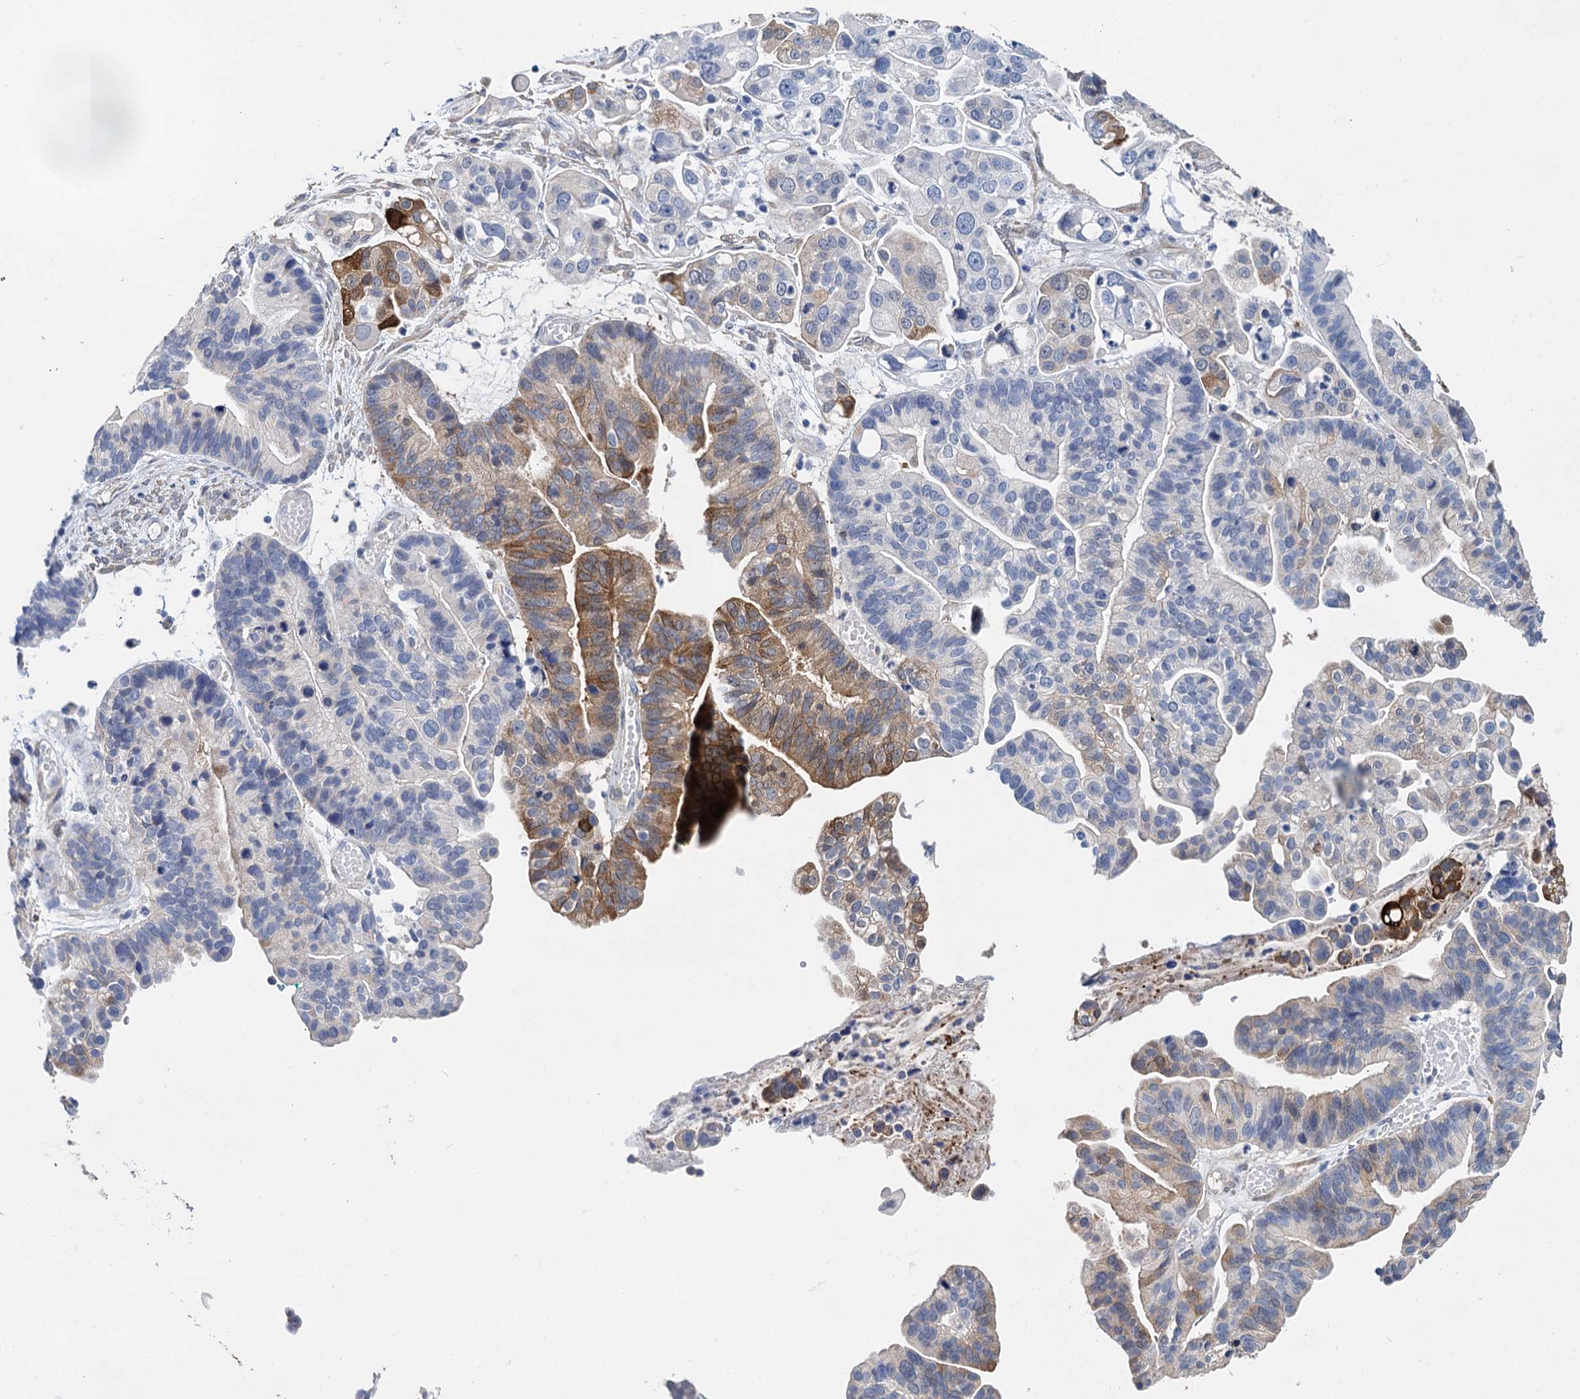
{"staining": {"intensity": "moderate", "quantity": "<25%", "location": "cytoplasmic/membranous"}, "tissue": "ovarian cancer", "cell_type": "Tumor cells", "image_type": "cancer", "snomed": [{"axis": "morphology", "description": "Cystadenocarcinoma, serous, NOS"}, {"axis": "topography", "description": "Ovary"}], "caption": "Protein staining reveals moderate cytoplasmic/membranous positivity in about <25% of tumor cells in ovarian serous cystadenocarcinoma.", "gene": "GSTM3", "patient": {"sex": "female", "age": 56}}